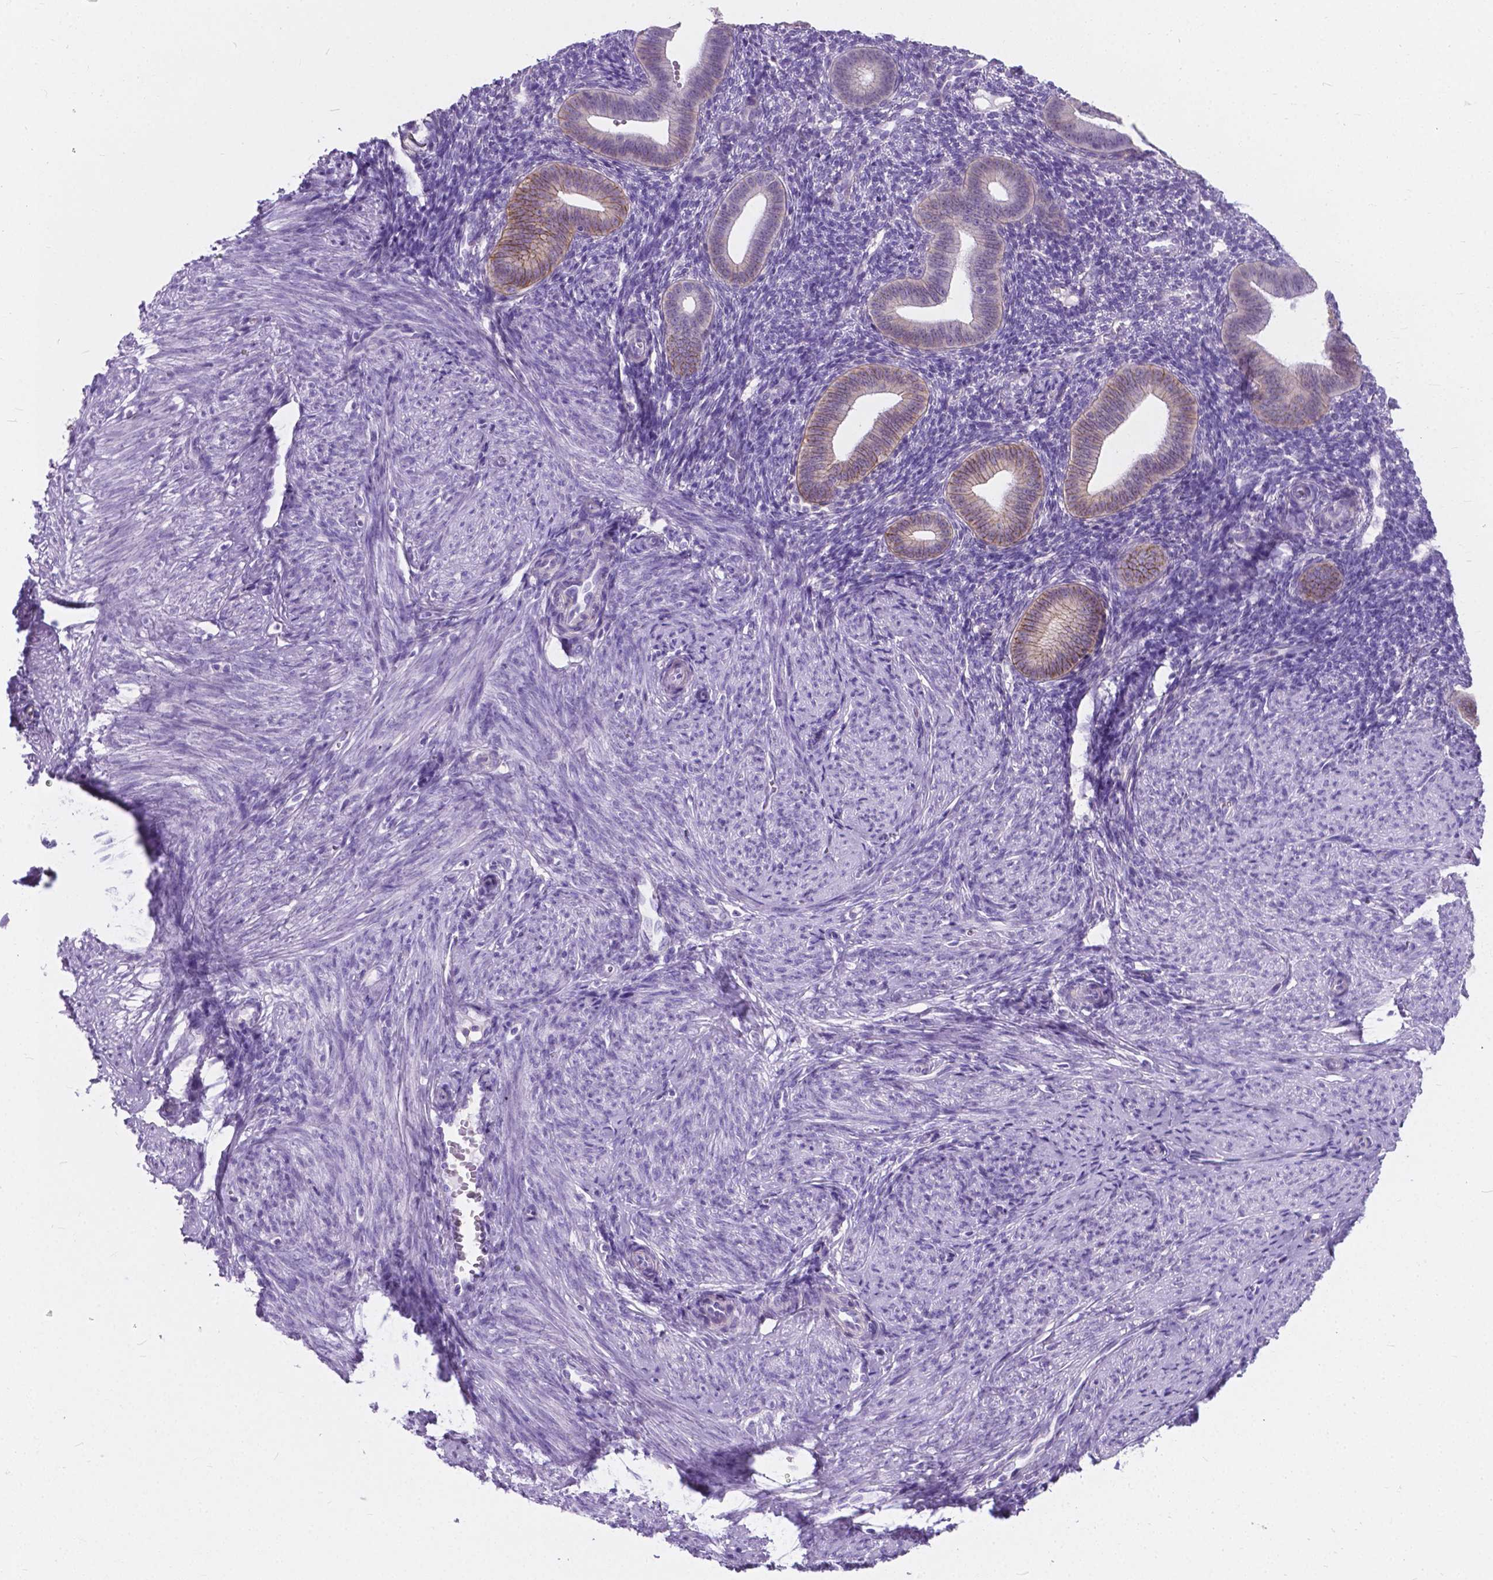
{"staining": {"intensity": "negative", "quantity": "none", "location": "none"}, "tissue": "endometrium", "cell_type": "Cells in endometrial stroma", "image_type": "normal", "snomed": [{"axis": "morphology", "description": "Normal tissue, NOS"}, {"axis": "topography", "description": "Endometrium"}], "caption": "The immunohistochemistry histopathology image has no significant expression in cells in endometrial stroma of endometrium.", "gene": "KIAA0040", "patient": {"sex": "female", "age": 40}}